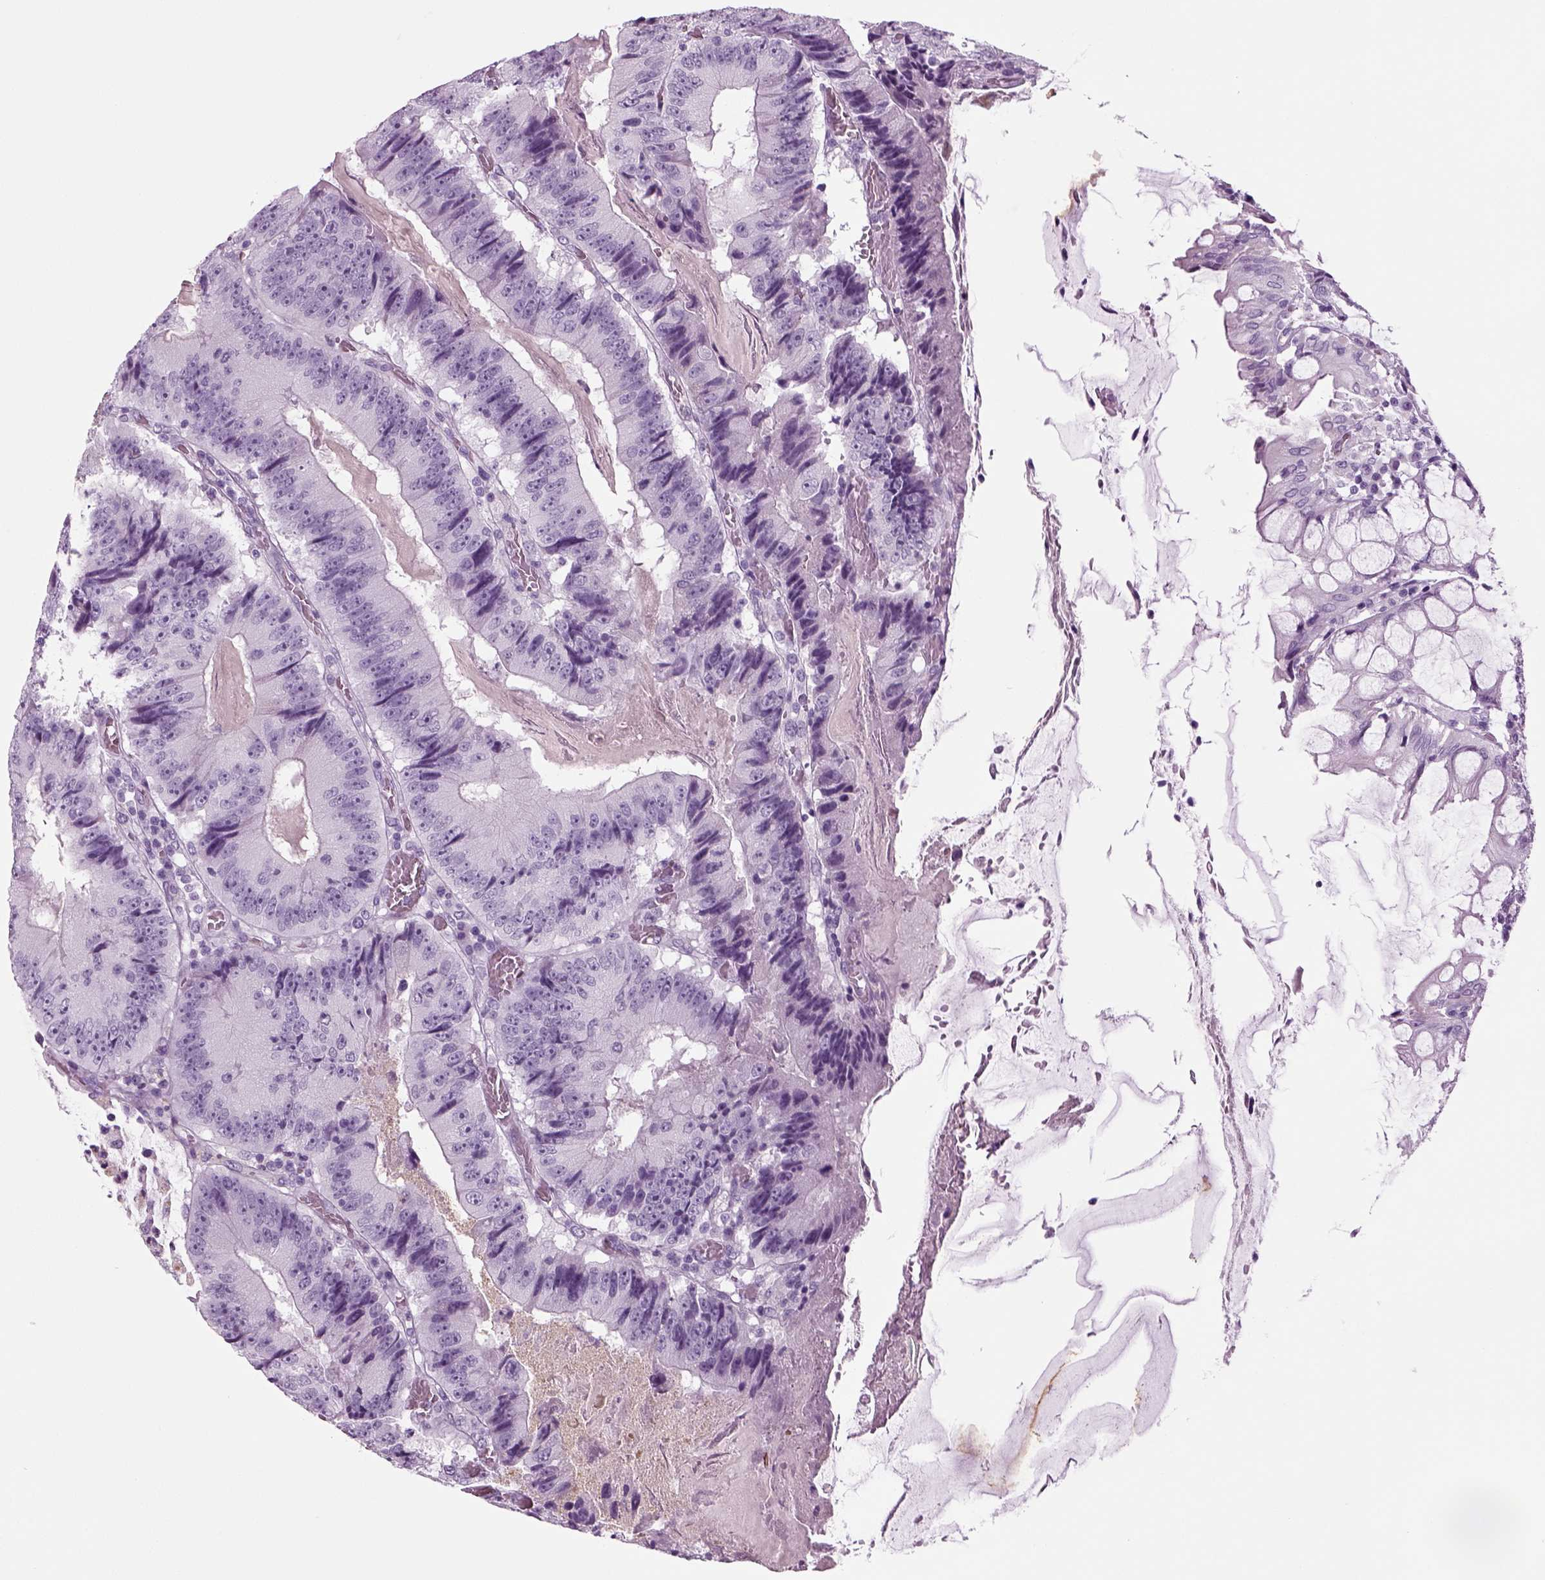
{"staining": {"intensity": "negative", "quantity": "none", "location": "none"}, "tissue": "colorectal cancer", "cell_type": "Tumor cells", "image_type": "cancer", "snomed": [{"axis": "morphology", "description": "Adenocarcinoma, NOS"}, {"axis": "topography", "description": "Colon"}], "caption": "A high-resolution photomicrograph shows immunohistochemistry staining of colorectal cancer (adenocarcinoma), which exhibits no significant staining in tumor cells.", "gene": "CRABP1", "patient": {"sex": "female", "age": 86}}